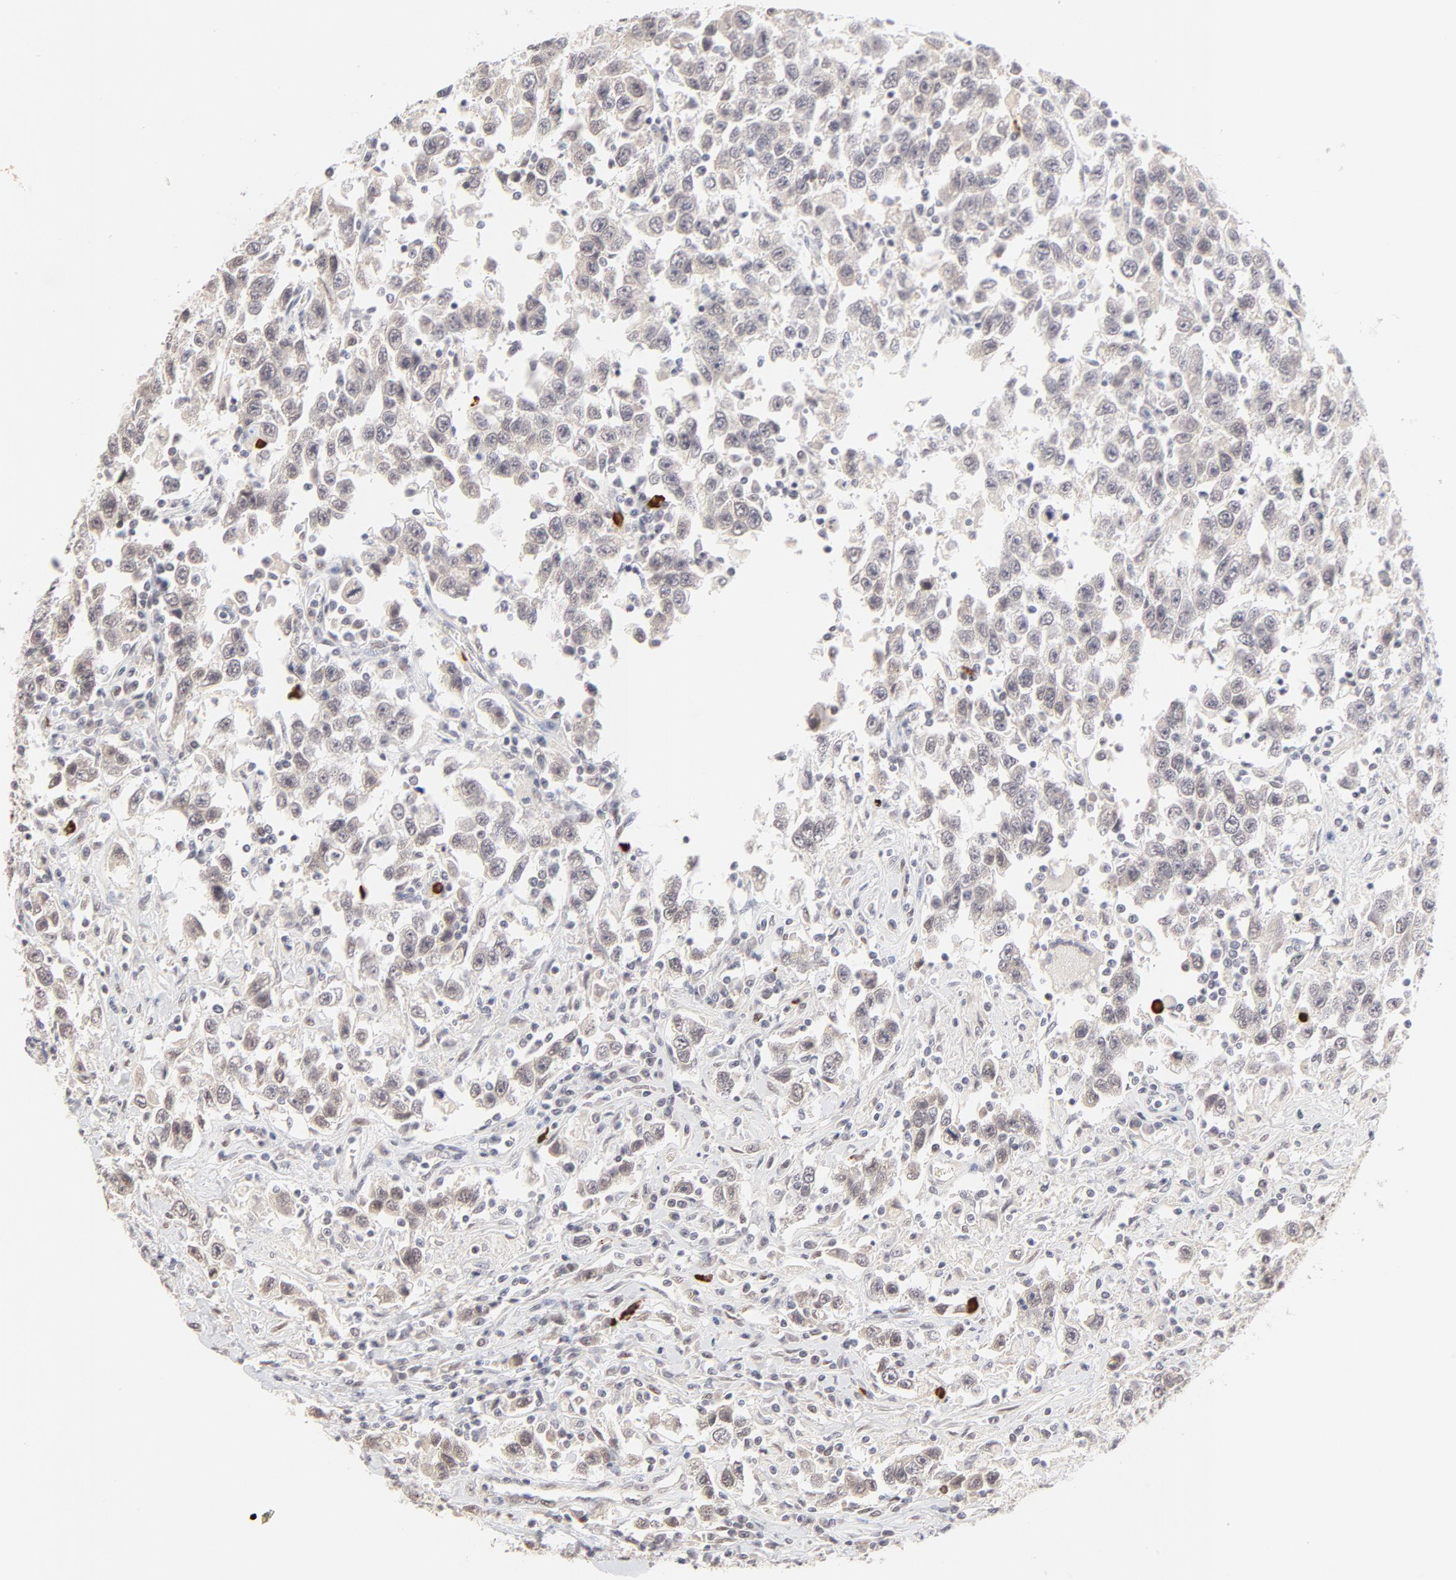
{"staining": {"intensity": "negative", "quantity": "none", "location": "none"}, "tissue": "testis cancer", "cell_type": "Tumor cells", "image_type": "cancer", "snomed": [{"axis": "morphology", "description": "Seminoma, NOS"}, {"axis": "topography", "description": "Testis"}], "caption": "A micrograph of testis cancer (seminoma) stained for a protein demonstrates no brown staining in tumor cells.", "gene": "PBX3", "patient": {"sex": "male", "age": 41}}